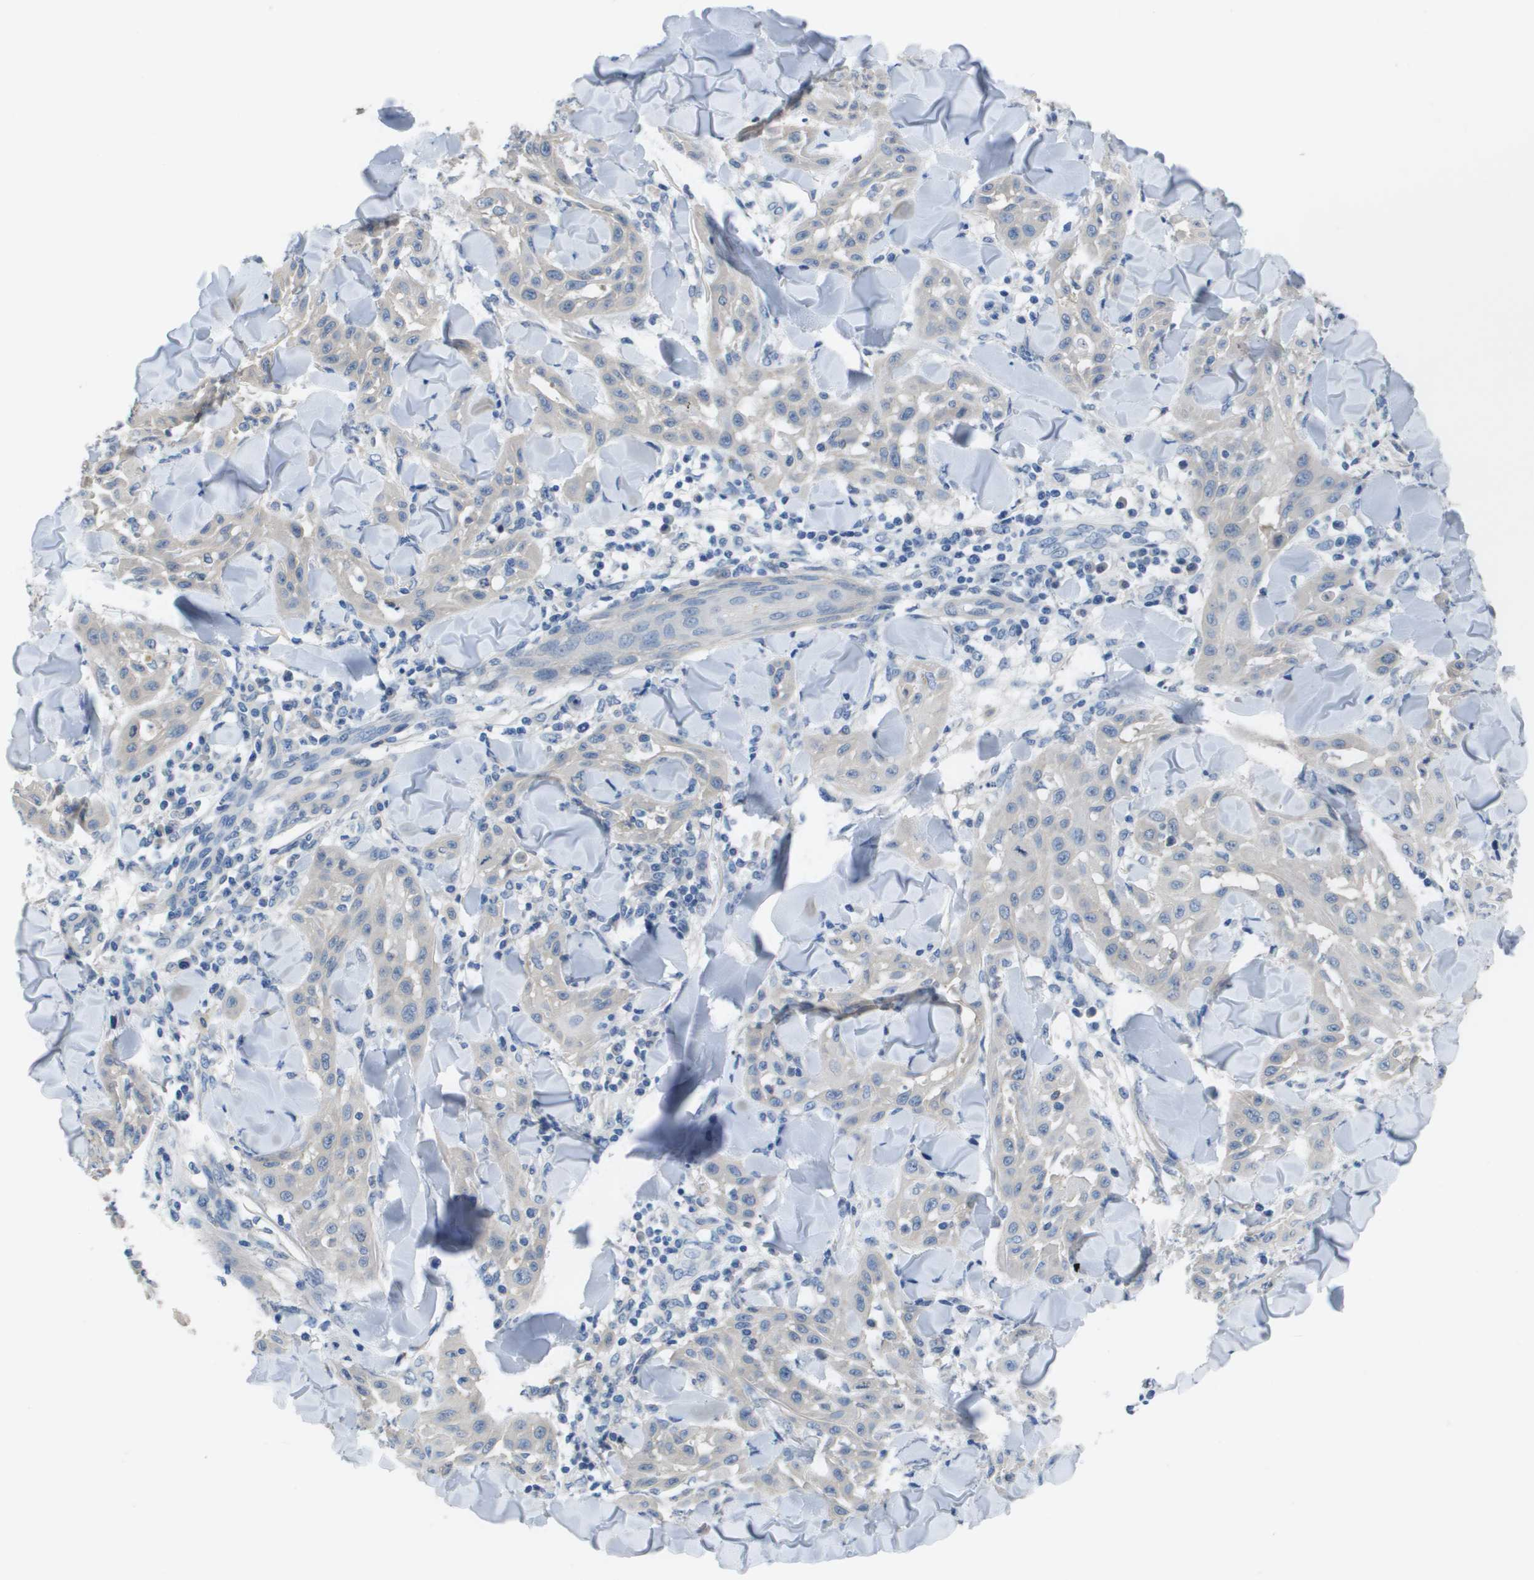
{"staining": {"intensity": "negative", "quantity": "none", "location": "none"}, "tissue": "skin cancer", "cell_type": "Tumor cells", "image_type": "cancer", "snomed": [{"axis": "morphology", "description": "Squamous cell carcinoma, NOS"}, {"axis": "topography", "description": "Skin"}], "caption": "IHC of squamous cell carcinoma (skin) demonstrates no positivity in tumor cells.", "gene": "NCS1", "patient": {"sex": "male", "age": 24}}